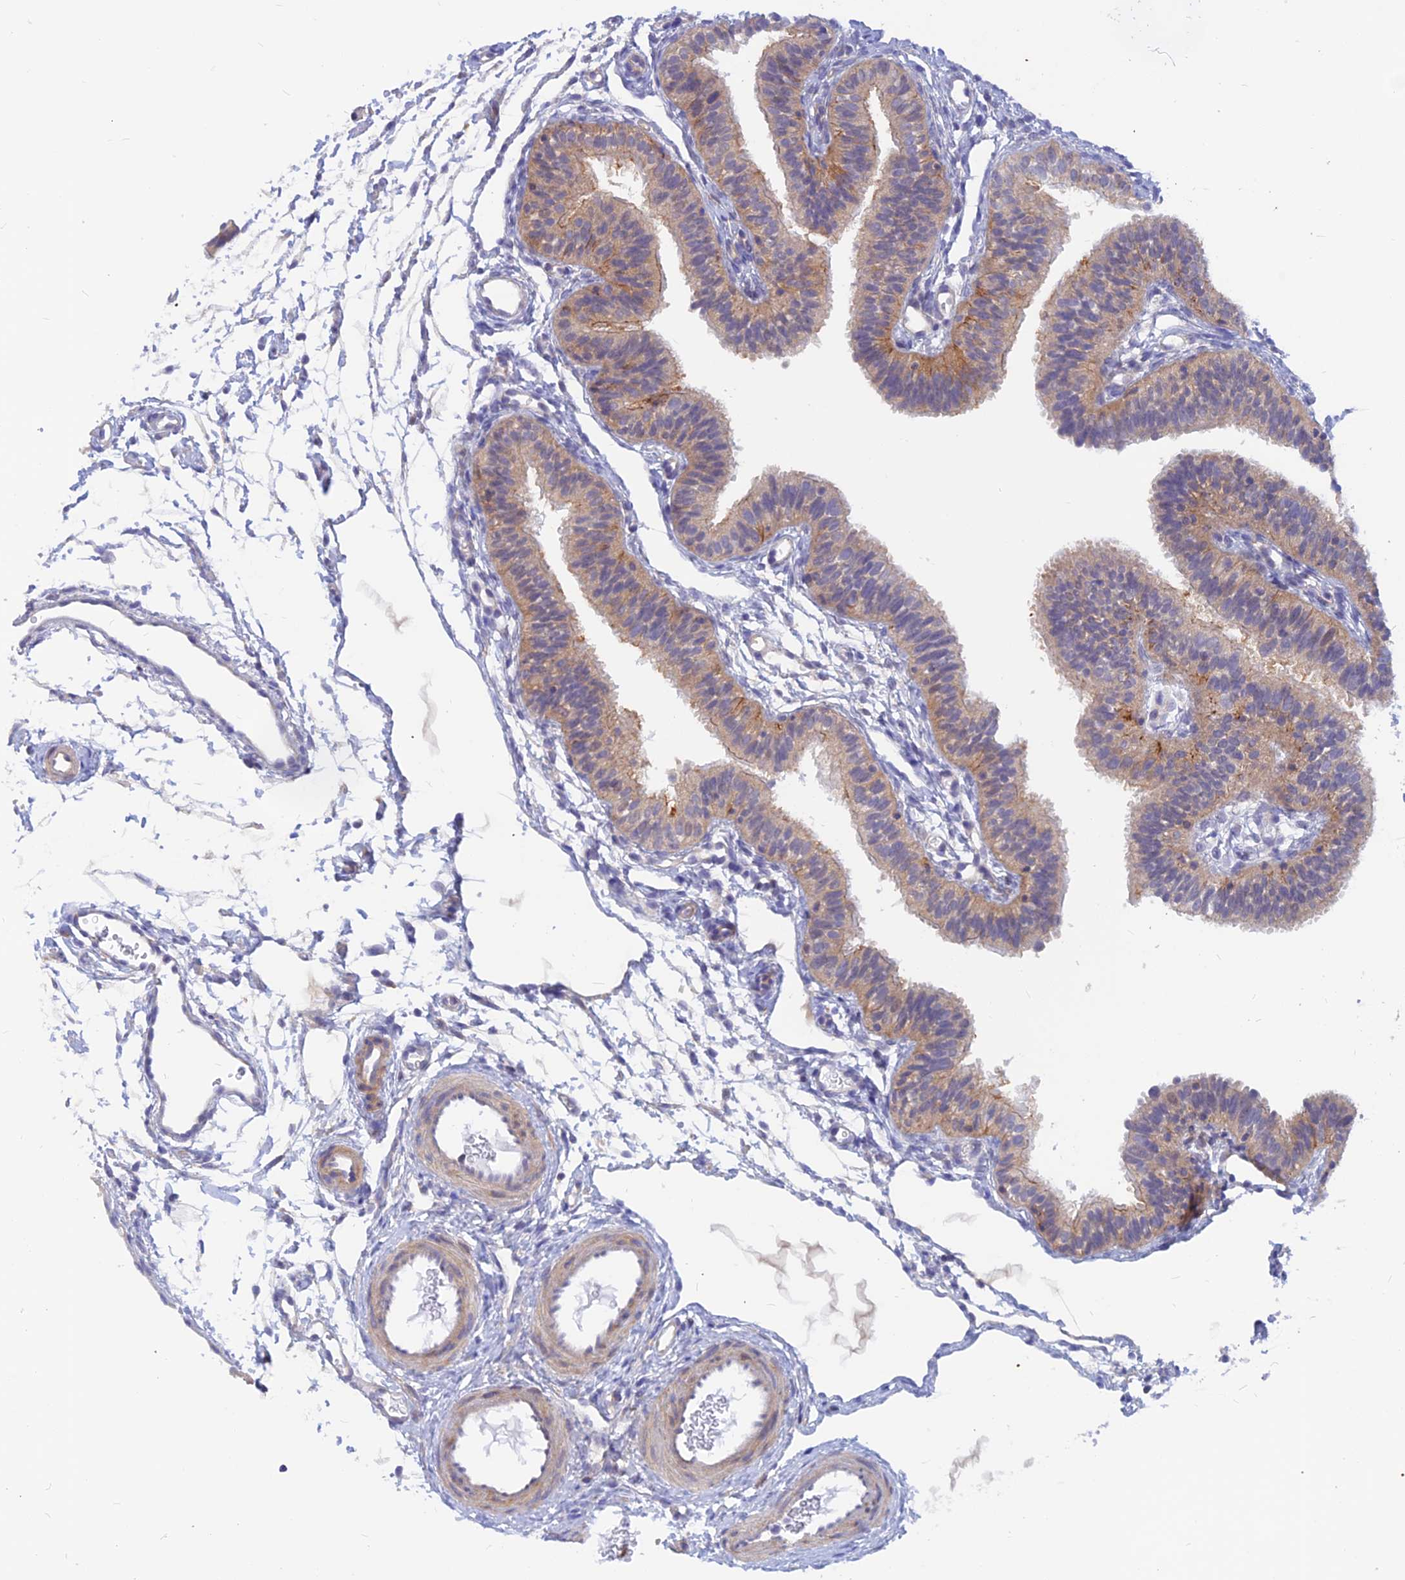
{"staining": {"intensity": "weak", "quantity": "25%-75%", "location": "cytoplasmic/membranous"}, "tissue": "fallopian tube", "cell_type": "Glandular cells", "image_type": "normal", "snomed": [{"axis": "morphology", "description": "Normal tissue, NOS"}, {"axis": "topography", "description": "Fallopian tube"}], "caption": "Protein staining of unremarkable fallopian tube demonstrates weak cytoplasmic/membranous expression in approximately 25%-75% of glandular cells.", "gene": "DNAJC16", "patient": {"sex": "female", "age": 35}}